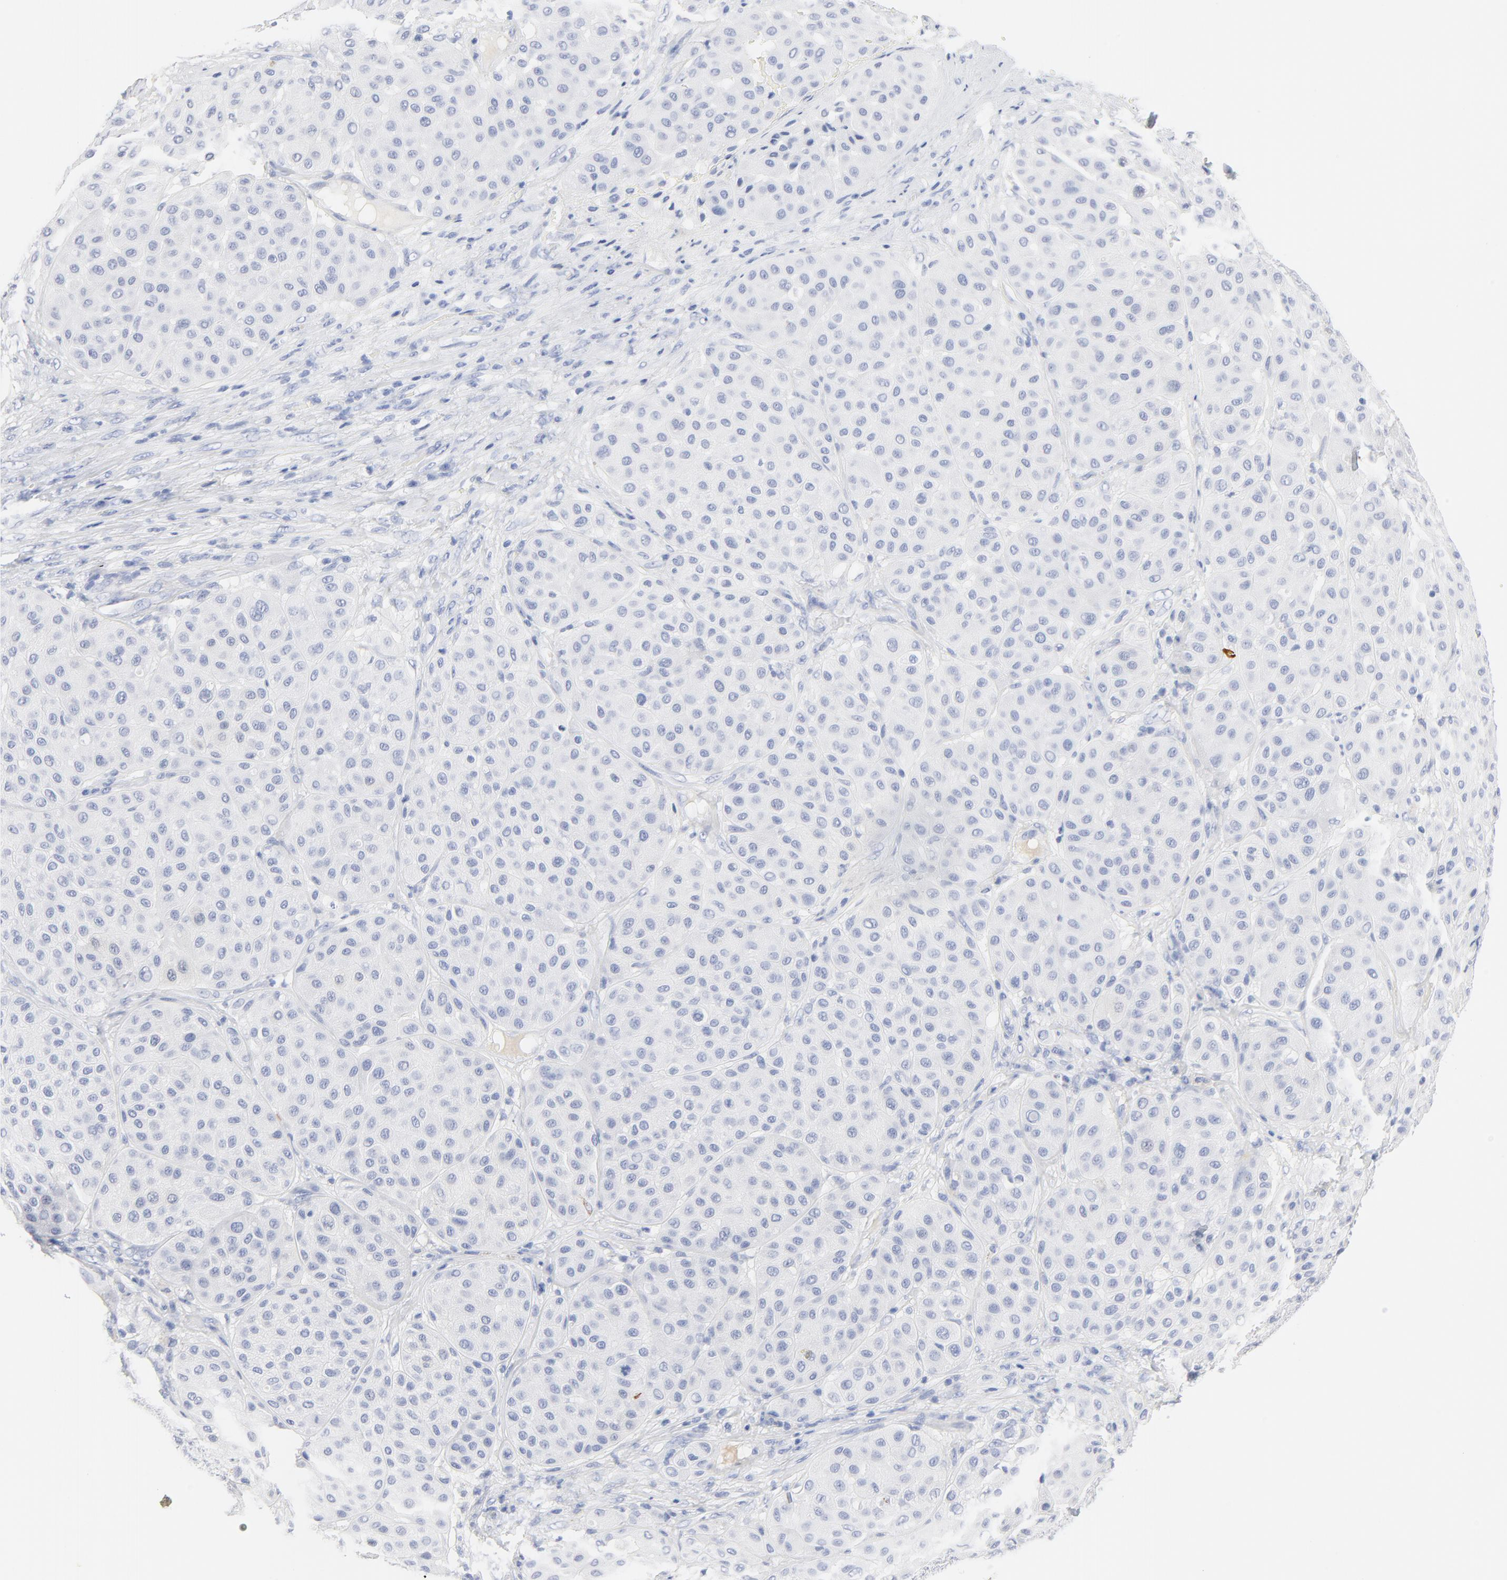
{"staining": {"intensity": "negative", "quantity": "none", "location": "none"}, "tissue": "melanoma", "cell_type": "Tumor cells", "image_type": "cancer", "snomed": [{"axis": "morphology", "description": "Normal tissue, NOS"}, {"axis": "morphology", "description": "Malignant melanoma, Metastatic site"}, {"axis": "topography", "description": "Skin"}], "caption": "An image of human malignant melanoma (metastatic site) is negative for staining in tumor cells. The staining was performed using DAB to visualize the protein expression in brown, while the nuclei were stained in blue with hematoxylin (Magnification: 20x).", "gene": "AGTR1", "patient": {"sex": "male", "age": 41}}